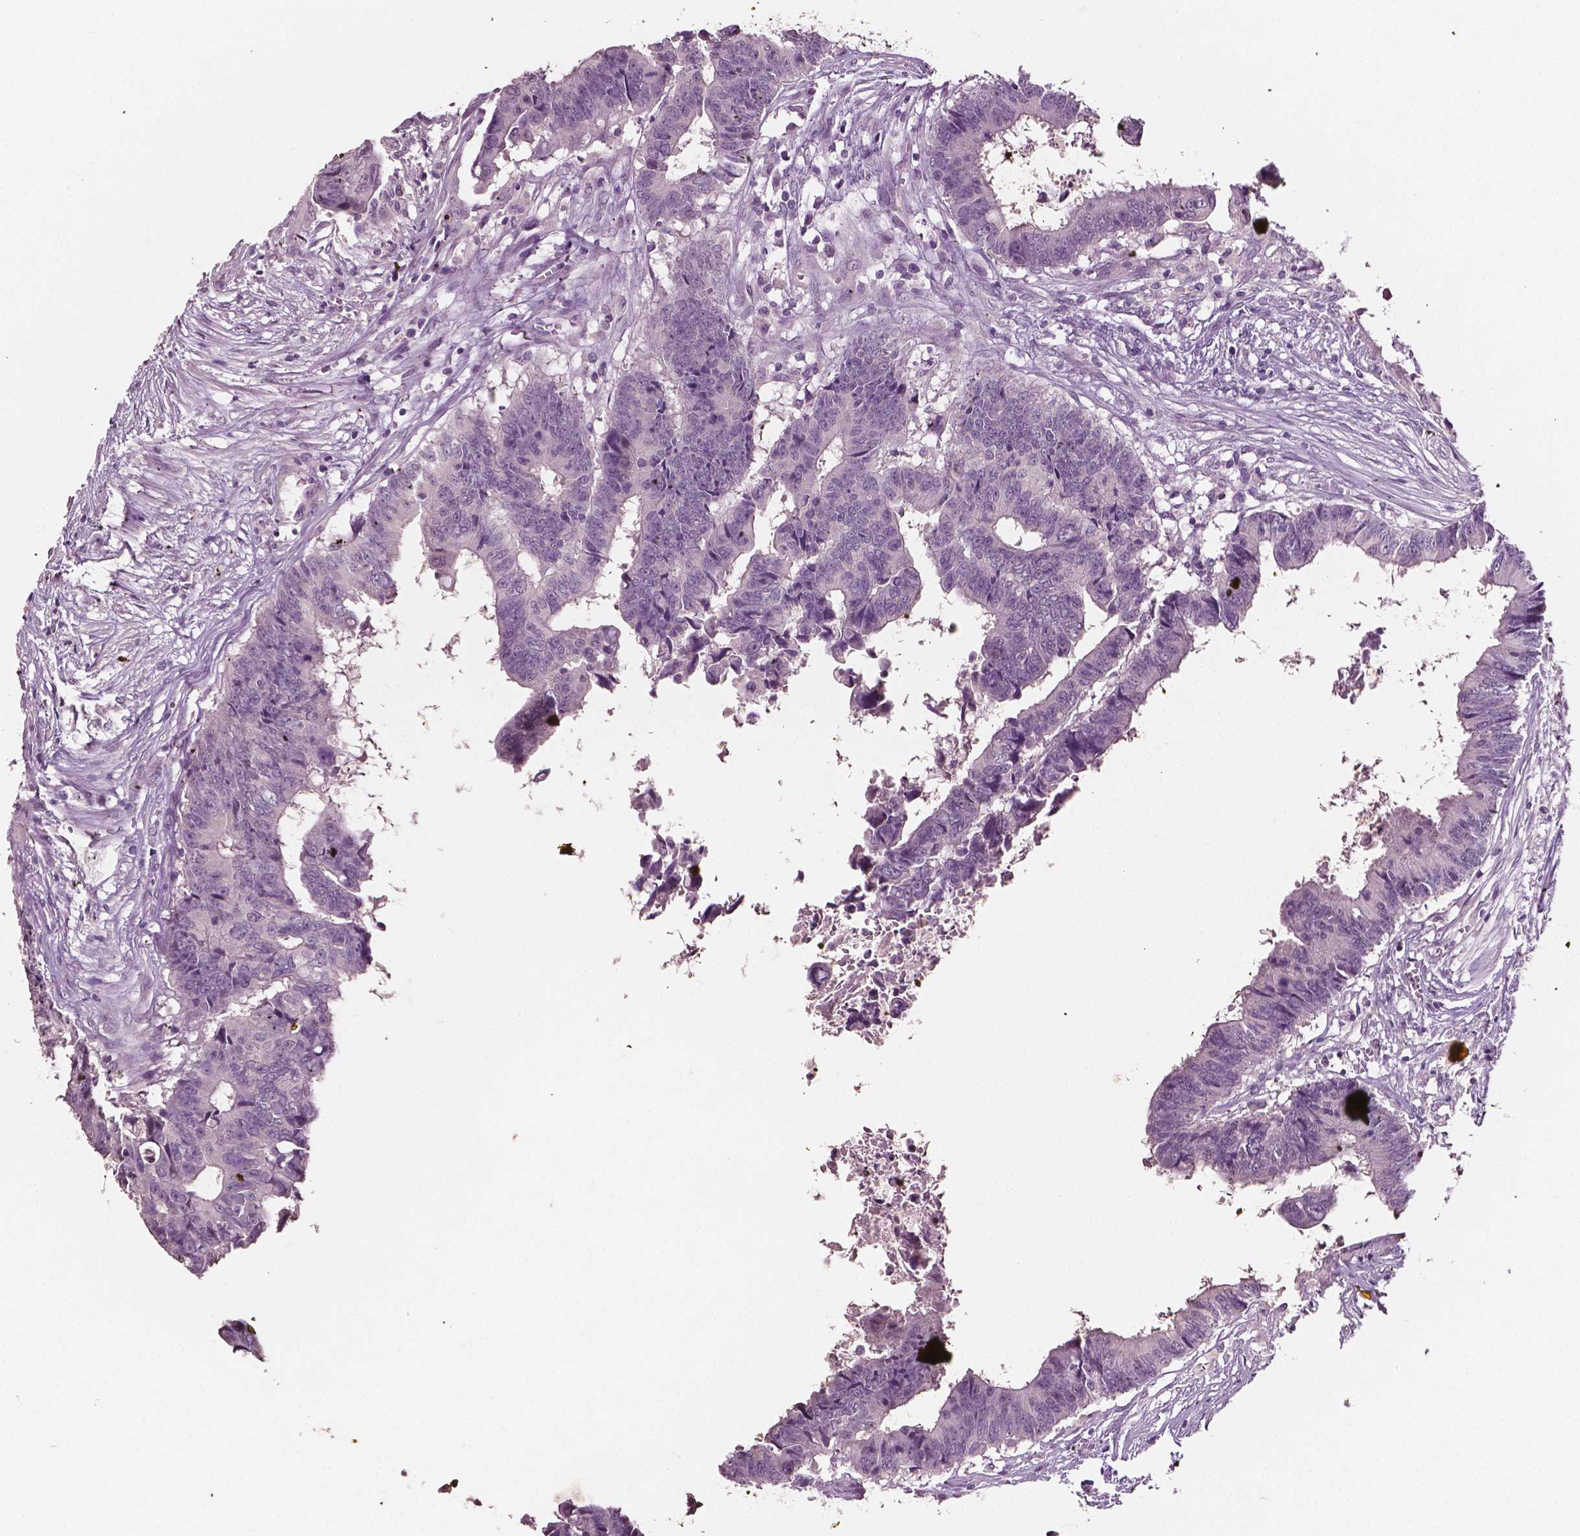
{"staining": {"intensity": "negative", "quantity": "none", "location": "none"}, "tissue": "colorectal cancer", "cell_type": "Tumor cells", "image_type": "cancer", "snomed": [{"axis": "morphology", "description": "Adenocarcinoma, NOS"}, {"axis": "topography", "description": "Colon"}], "caption": "Human colorectal cancer stained for a protein using immunohistochemistry reveals no staining in tumor cells.", "gene": "PLA2R1", "patient": {"sex": "female", "age": 82}}